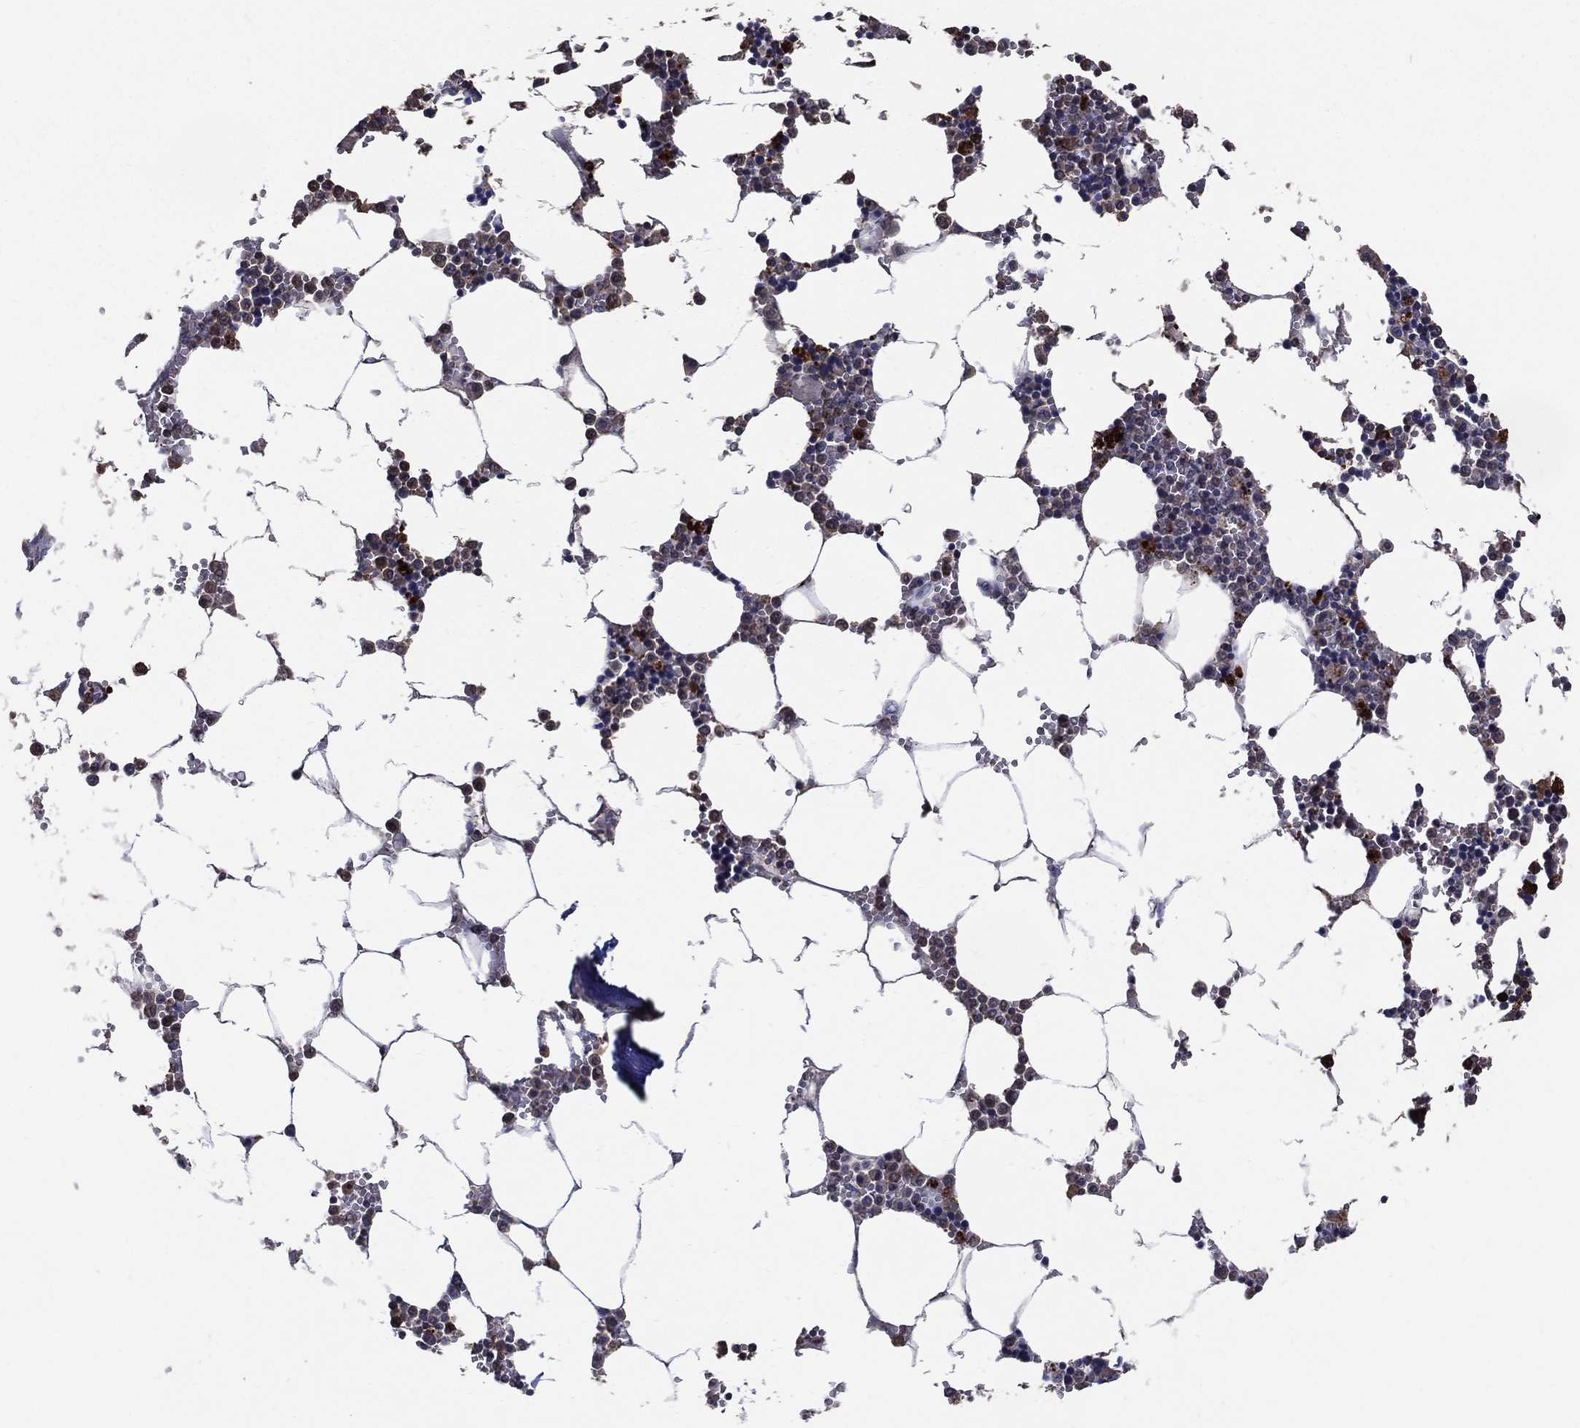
{"staining": {"intensity": "strong", "quantity": "<25%", "location": "cytoplasmic/membranous"}, "tissue": "bone marrow", "cell_type": "Hematopoietic cells", "image_type": "normal", "snomed": [{"axis": "morphology", "description": "Normal tissue, NOS"}, {"axis": "topography", "description": "Bone marrow"}], "caption": "This is an image of immunohistochemistry (IHC) staining of normal bone marrow, which shows strong expression in the cytoplasmic/membranous of hematopoietic cells.", "gene": "GPR183", "patient": {"sex": "female", "age": 64}}